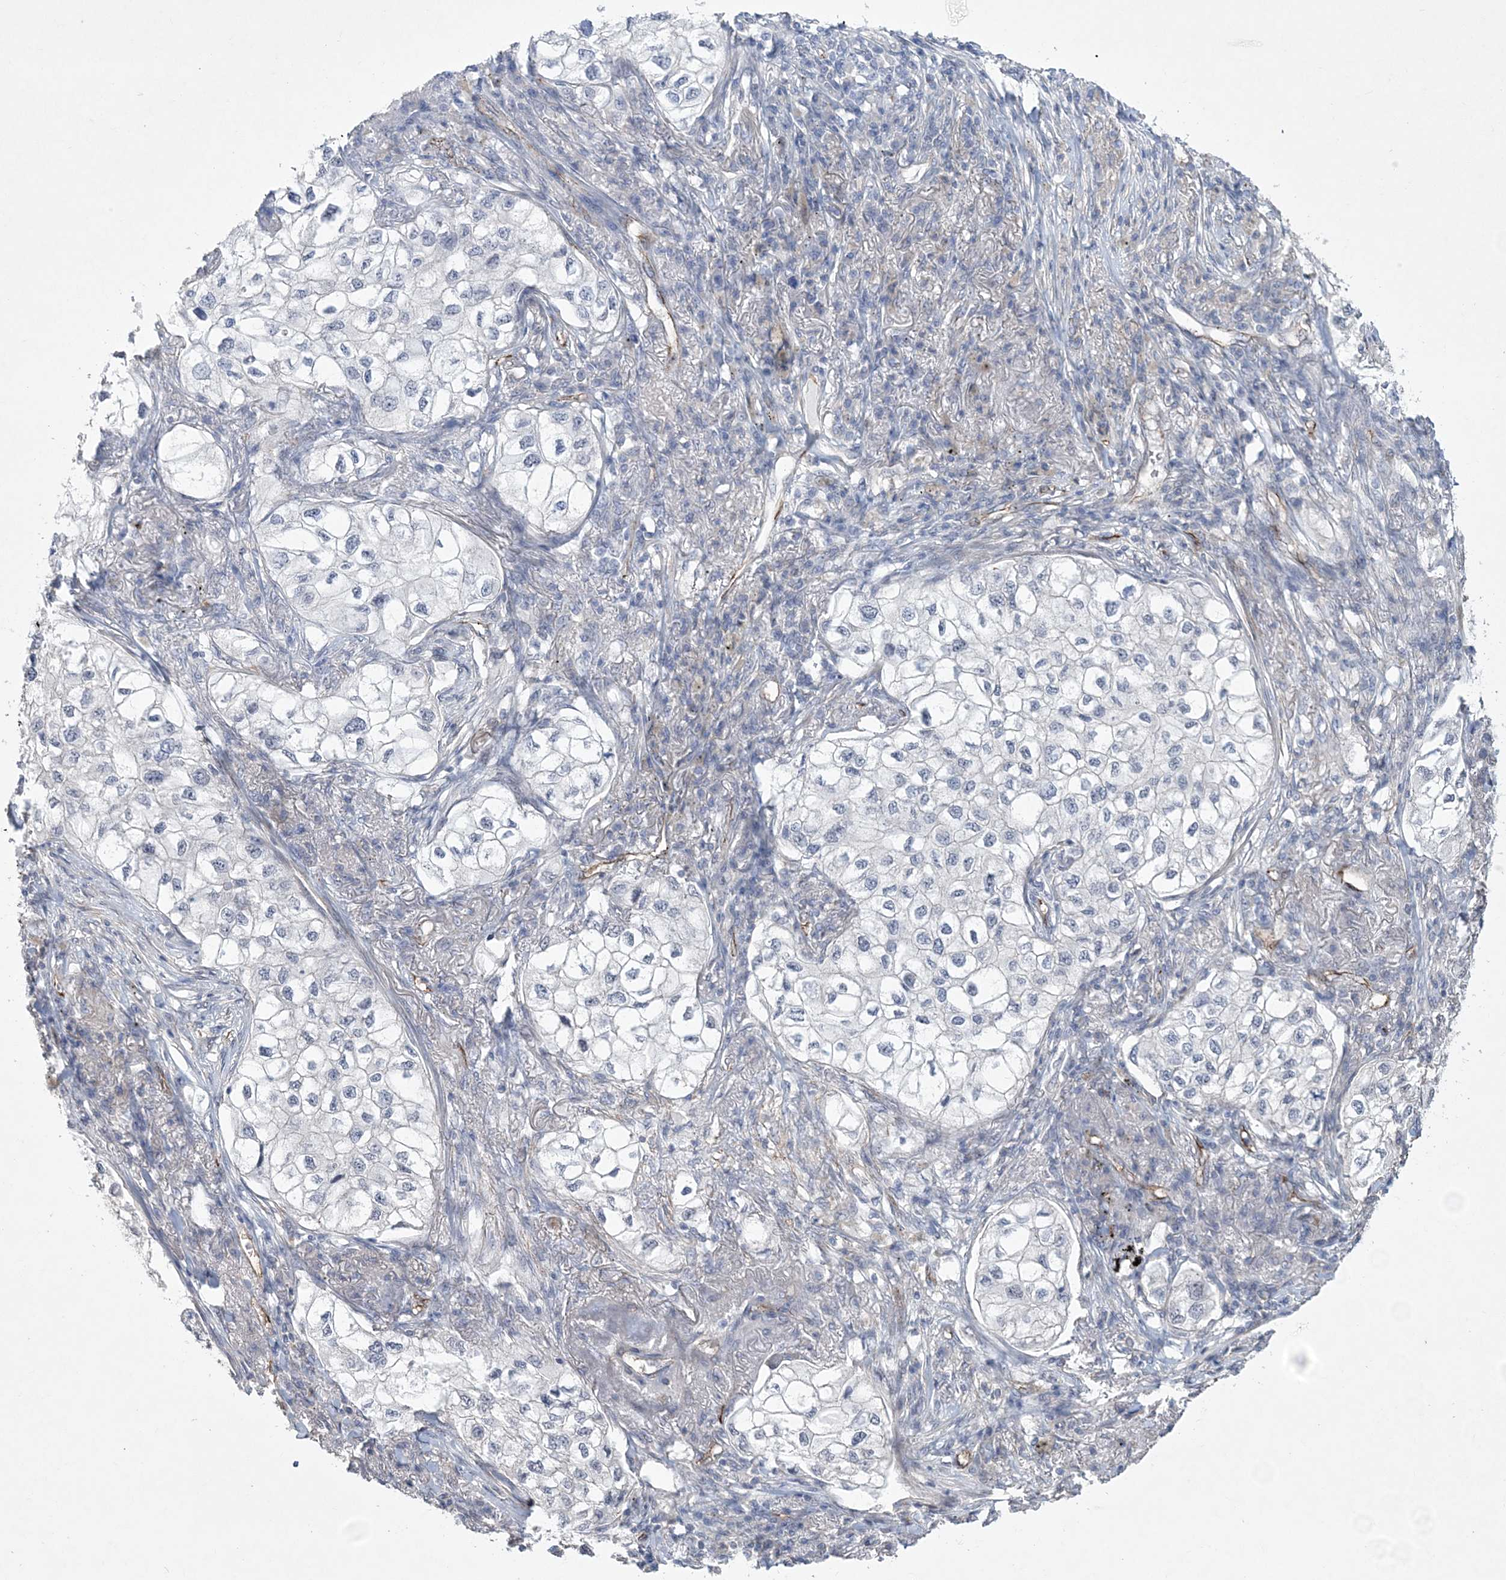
{"staining": {"intensity": "negative", "quantity": "none", "location": "none"}, "tissue": "lung cancer", "cell_type": "Tumor cells", "image_type": "cancer", "snomed": [{"axis": "morphology", "description": "Adenocarcinoma, NOS"}, {"axis": "topography", "description": "Lung"}], "caption": "There is no significant staining in tumor cells of lung cancer. (Stains: DAB (3,3'-diaminobenzidine) immunohistochemistry (IHC) with hematoxylin counter stain, Microscopy: brightfield microscopy at high magnification).", "gene": "DPCD", "patient": {"sex": "male", "age": 63}}